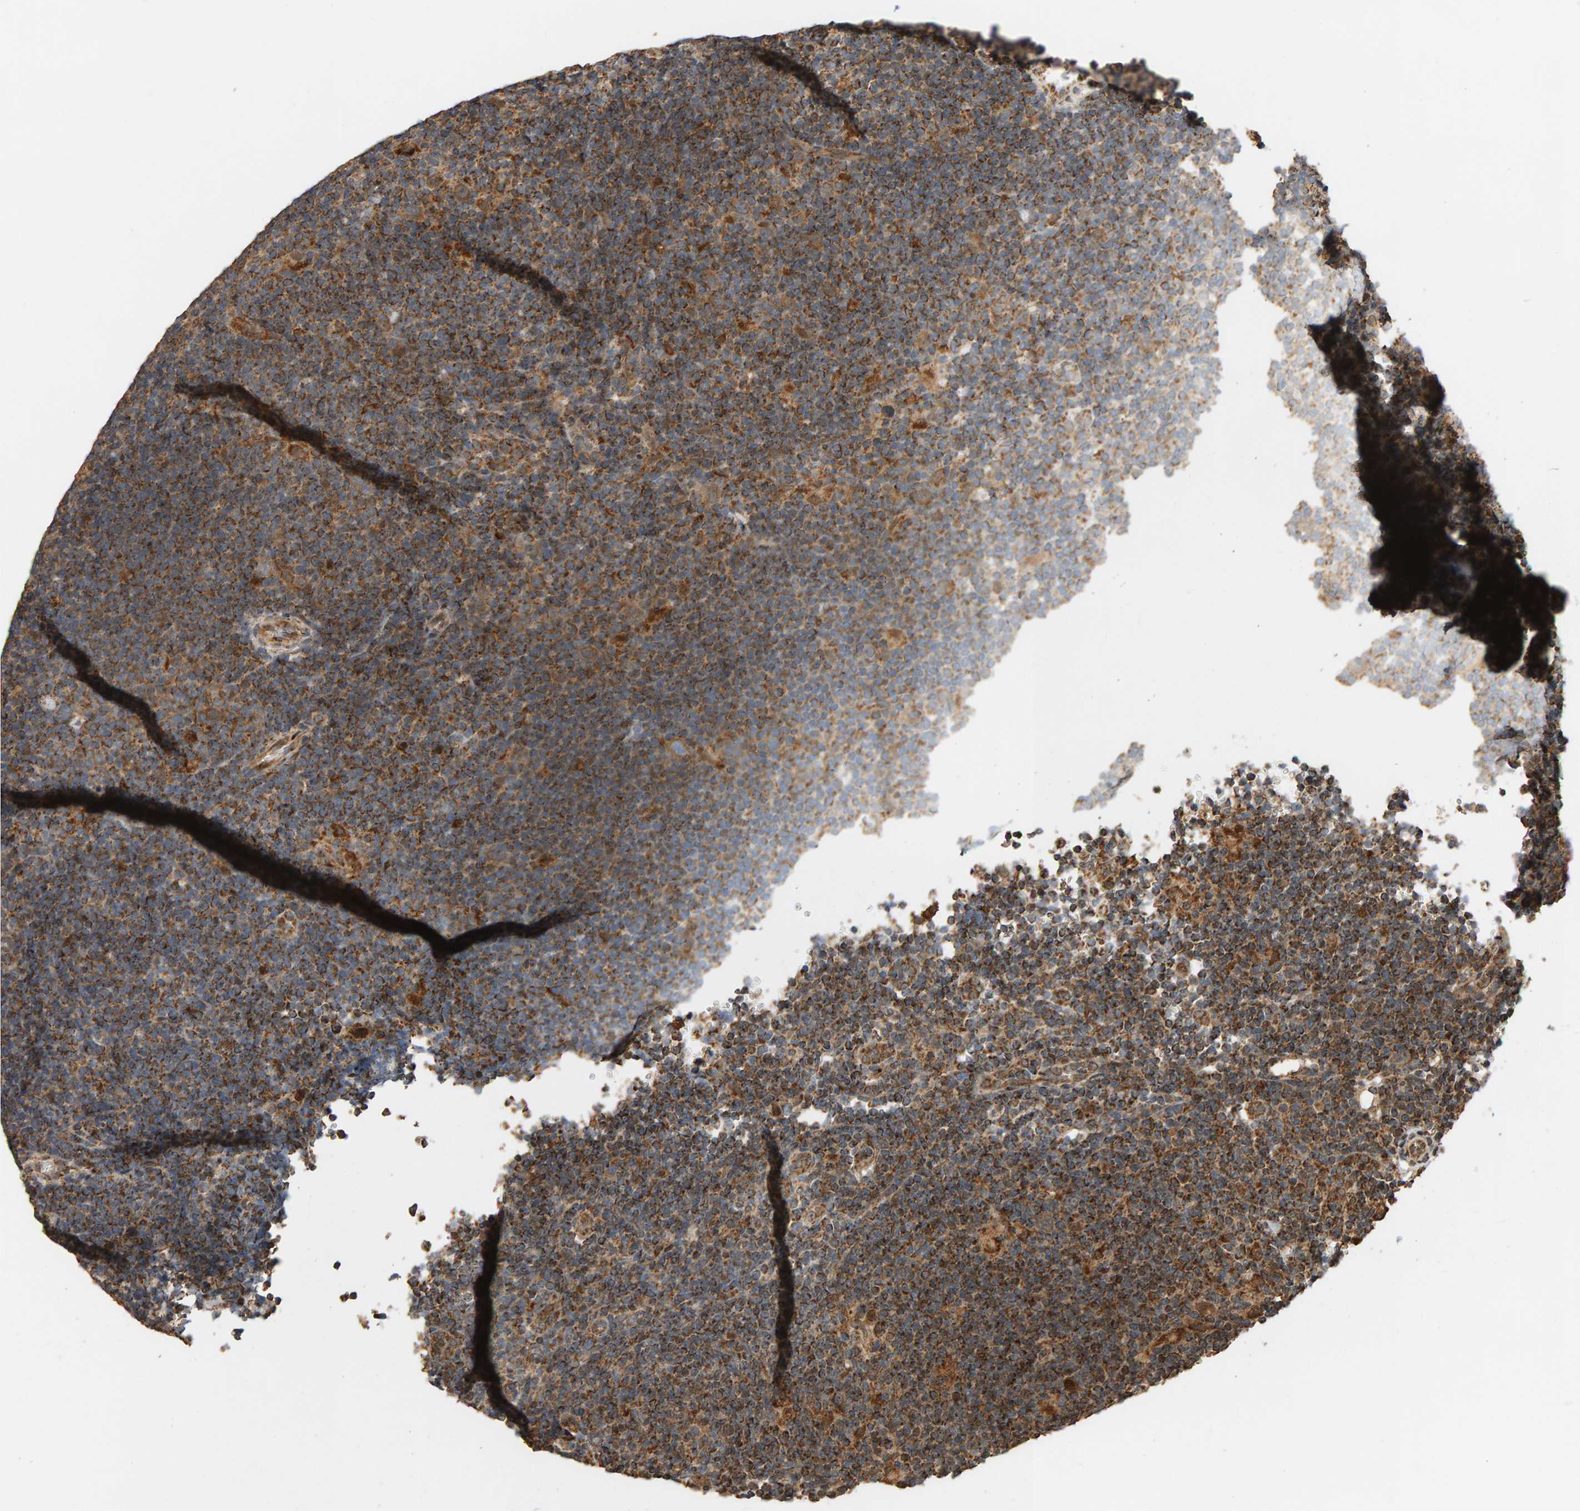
{"staining": {"intensity": "moderate", "quantity": ">75%", "location": "cytoplasmic/membranous"}, "tissue": "lymphoma", "cell_type": "Tumor cells", "image_type": "cancer", "snomed": [{"axis": "morphology", "description": "Hodgkin's disease, NOS"}, {"axis": "topography", "description": "Lymph node"}], "caption": "The image displays immunohistochemical staining of lymphoma. There is moderate cytoplasmic/membranous positivity is identified in approximately >75% of tumor cells.", "gene": "GSTK1", "patient": {"sex": "female", "age": 57}}